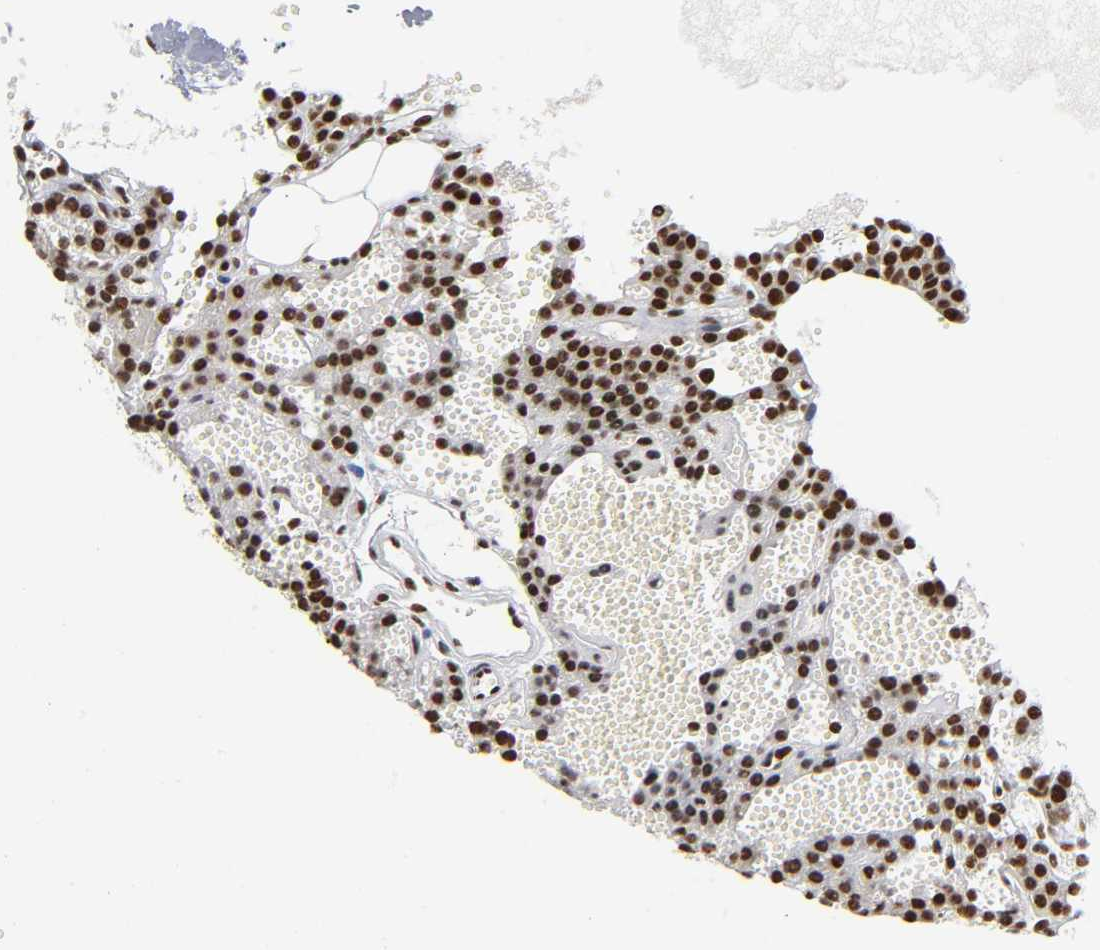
{"staining": {"intensity": "strong", "quantity": ">75%", "location": "cytoplasmic/membranous,nuclear"}, "tissue": "parathyroid gland", "cell_type": "Glandular cells", "image_type": "normal", "snomed": [{"axis": "morphology", "description": "Normal tissue, NOS"}, {"axis": "topography", "description": "Parathyroid gland"}], "caption": "An IHC image of benign tissue is shown. Protein staining in brown labels strong cytoplasmic/membranous,nuclear positivity in parathyroid gland within glandular cells.", "gene": "UBTF", "patient": {"sex": "male", "age": 25}}